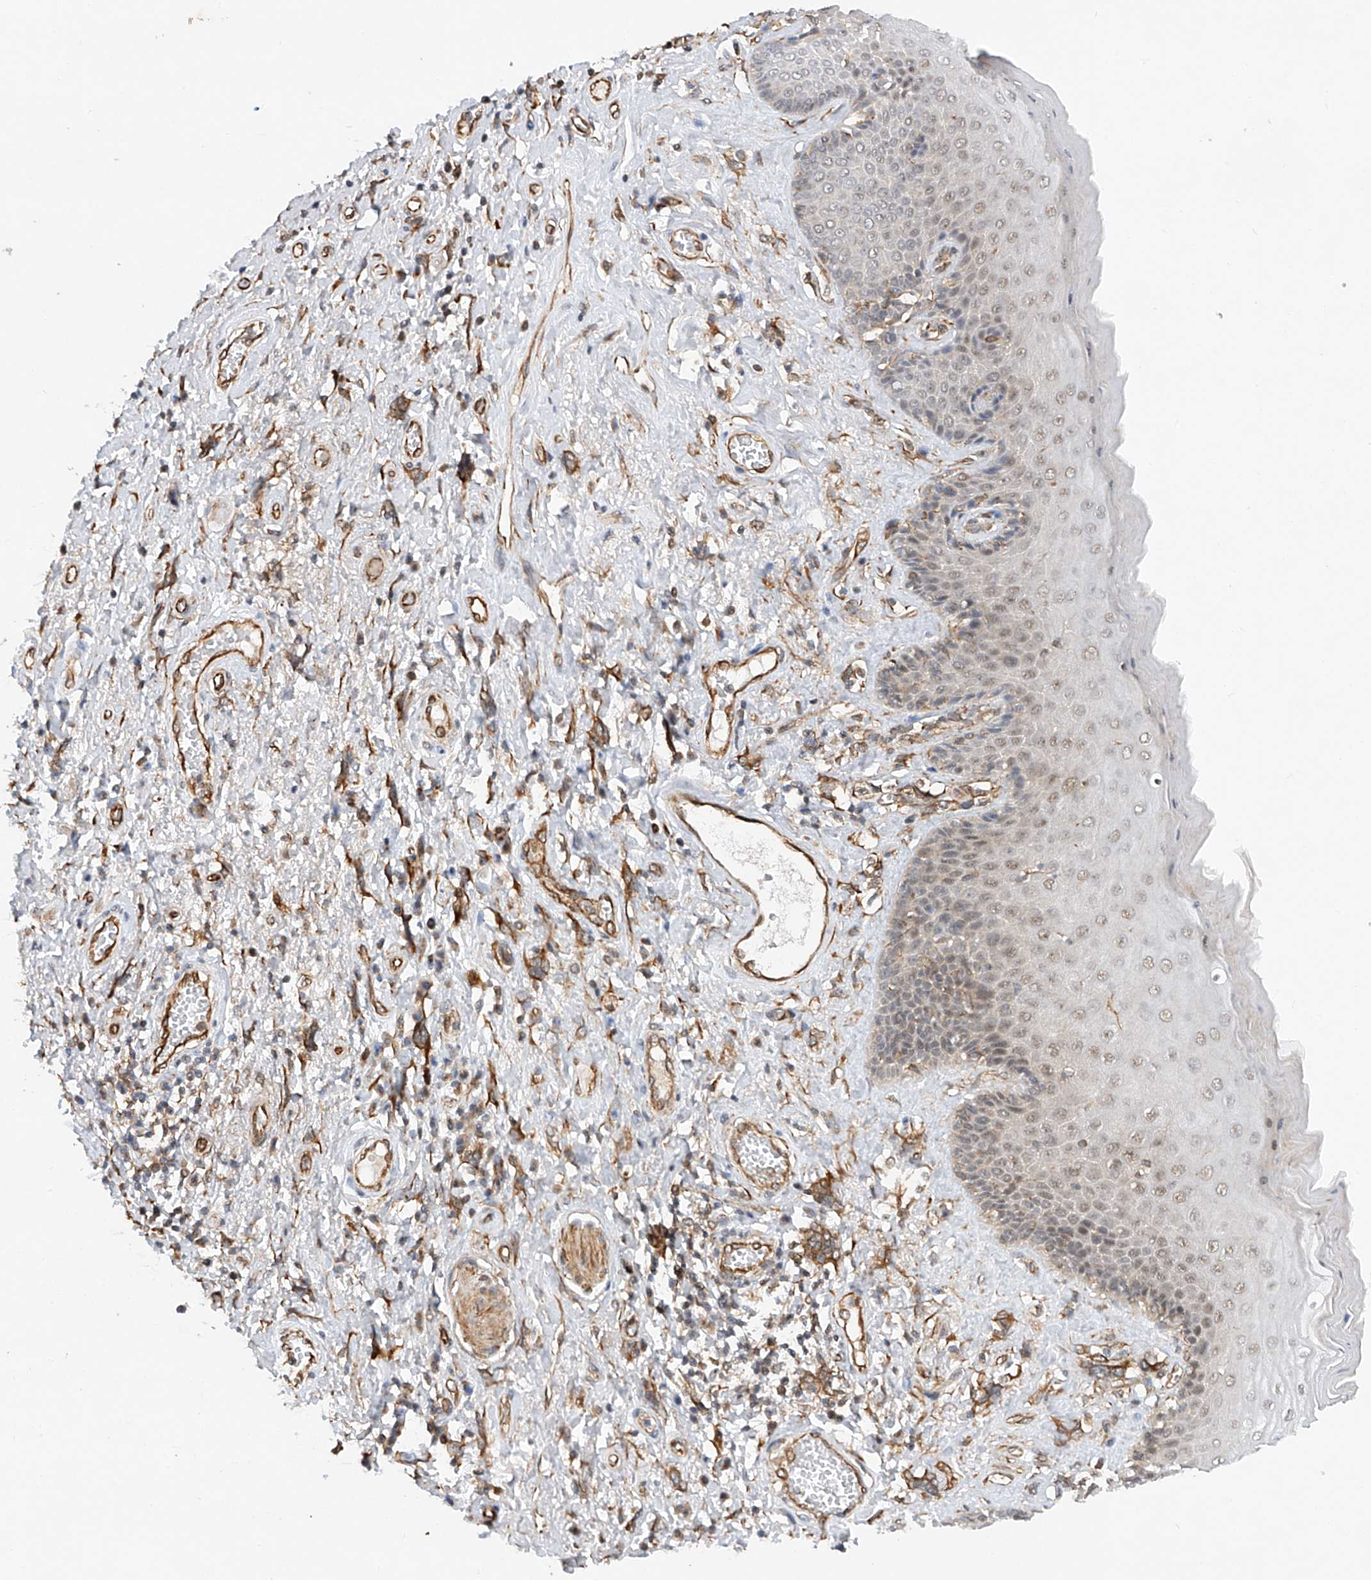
{"staining": {"intensity": "moderate", "quantity": "<25%", "location": "cytoplasmic/membranous,nuclear"}, "tissue": "skin", "cell_type": "Epidermal cells", "image_type": "normal", "snomed": [{"axis": "morphology", "description": "Normal tissue, NOS"}, {"axis": "topography", "description": "Anal"}], "caption": "Immunohistochemistry (IHC) micrograph of normal skin: skin stained using IHC reveals low levels of moderate protein expression localized specifically in the cytoplasmic/membranous,nuclear of epidermal cells, appearing as a cytoplasmic/membranous,nuclear brown color.", "gene": "AMD1", "patient": {"sex": "male", "age": 69}}